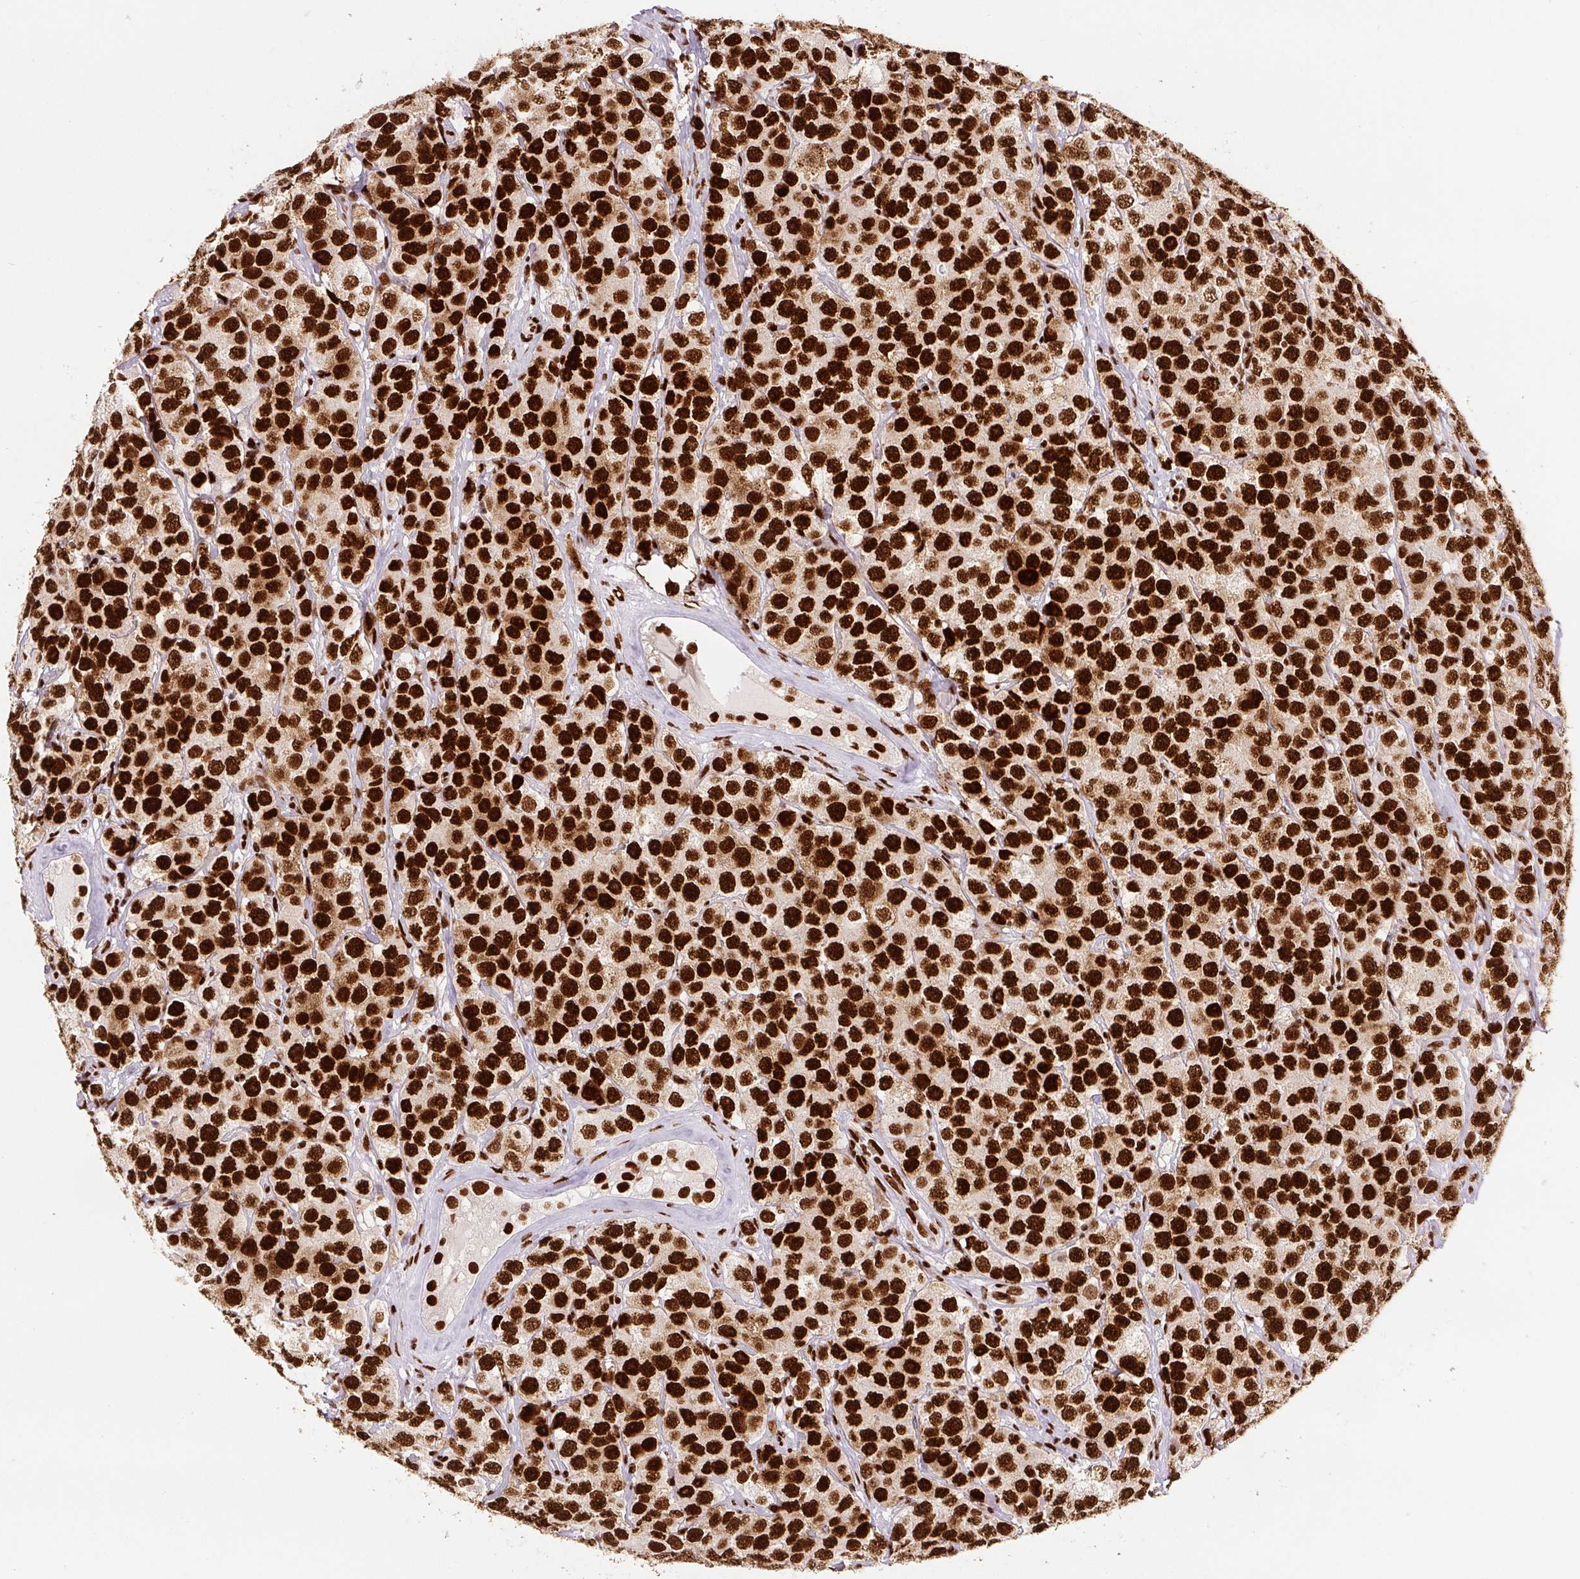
{"staining": {"intensity": "strong", "quantity": ">75%", "location": "nuclear"}, "tissue": "testis cancer", "cell_type": "Tumor cells", "image_type": "cancer", "snomed": [{"axis": "morphology", "description": "Seminoma, NOS"}, {"axis": "topography", "description": "Testis"}], "caption": "The histopathology image shows staining of seminoma (testis), revealing strong nuclear protein expression (brown color) within tumor cells.", "gene": "FUS", "patient": {"sex": "male", "age": 28}}